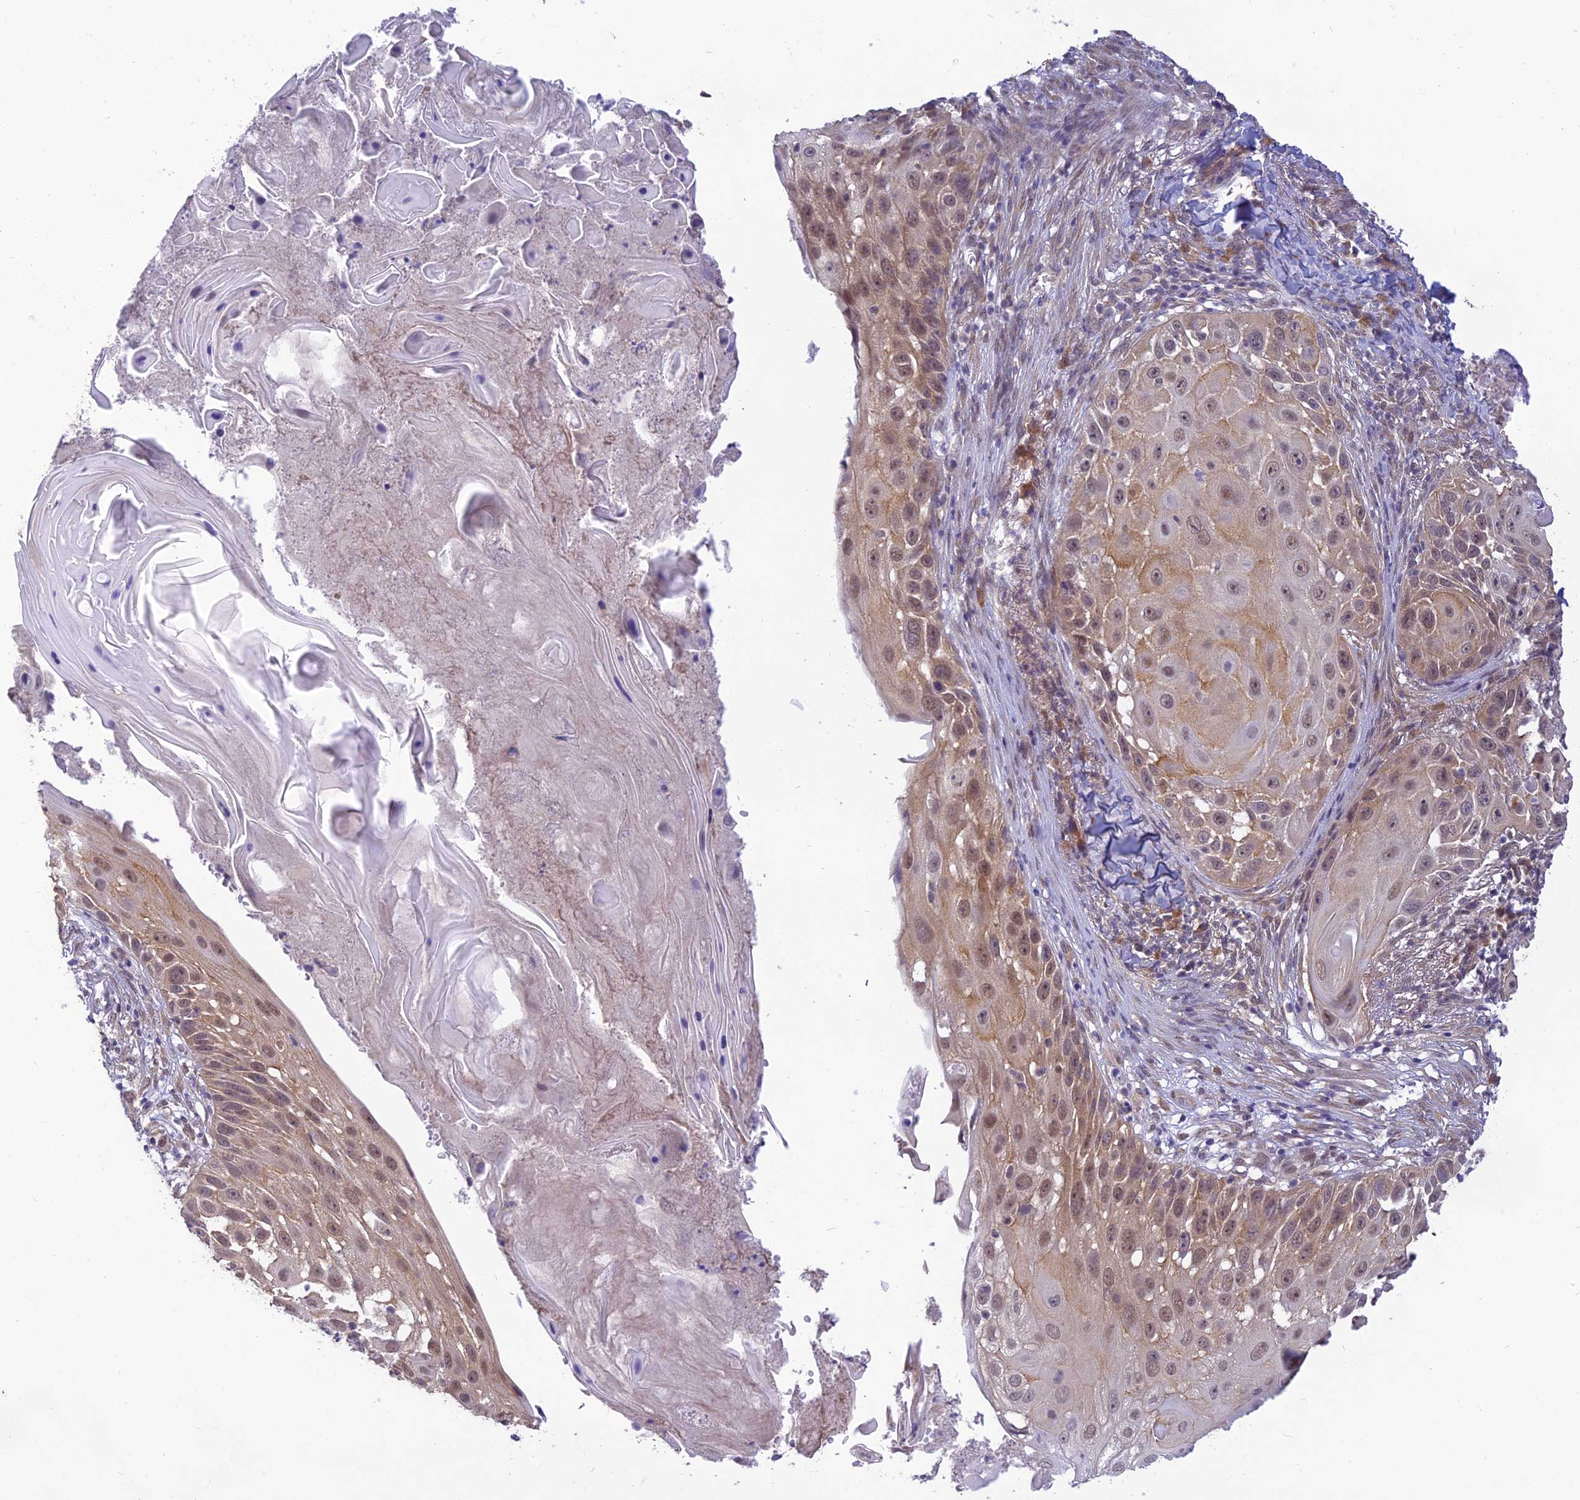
{"staining": {"intensity": "moderate", "quantity": "<25%", "location": "cytoplasmic/membranous,nuclear"}, "tissue": "skin cancer", "cell_type": "Tumor cells", "image_type": "cancer", "snomed": [{"axis": "morphology", "description": "Squamous cell carcinoma, NOS"}, {"axis": "topography", "description": "Skin"}], "caption": "IHC histopathology image of neoplastic tissue: human skin squamous cell carcinoma stained using immunohistochemistry (IHC) displays low levels of moderate protein expression localized specifically in the cytoplasmic/membranous and nuclear of tumor cells, appearing as a cytoplasmic/membranous and nuclear brown color.", "gene": "SKIC8", "patient": {"sex": "female", "age": 44}}